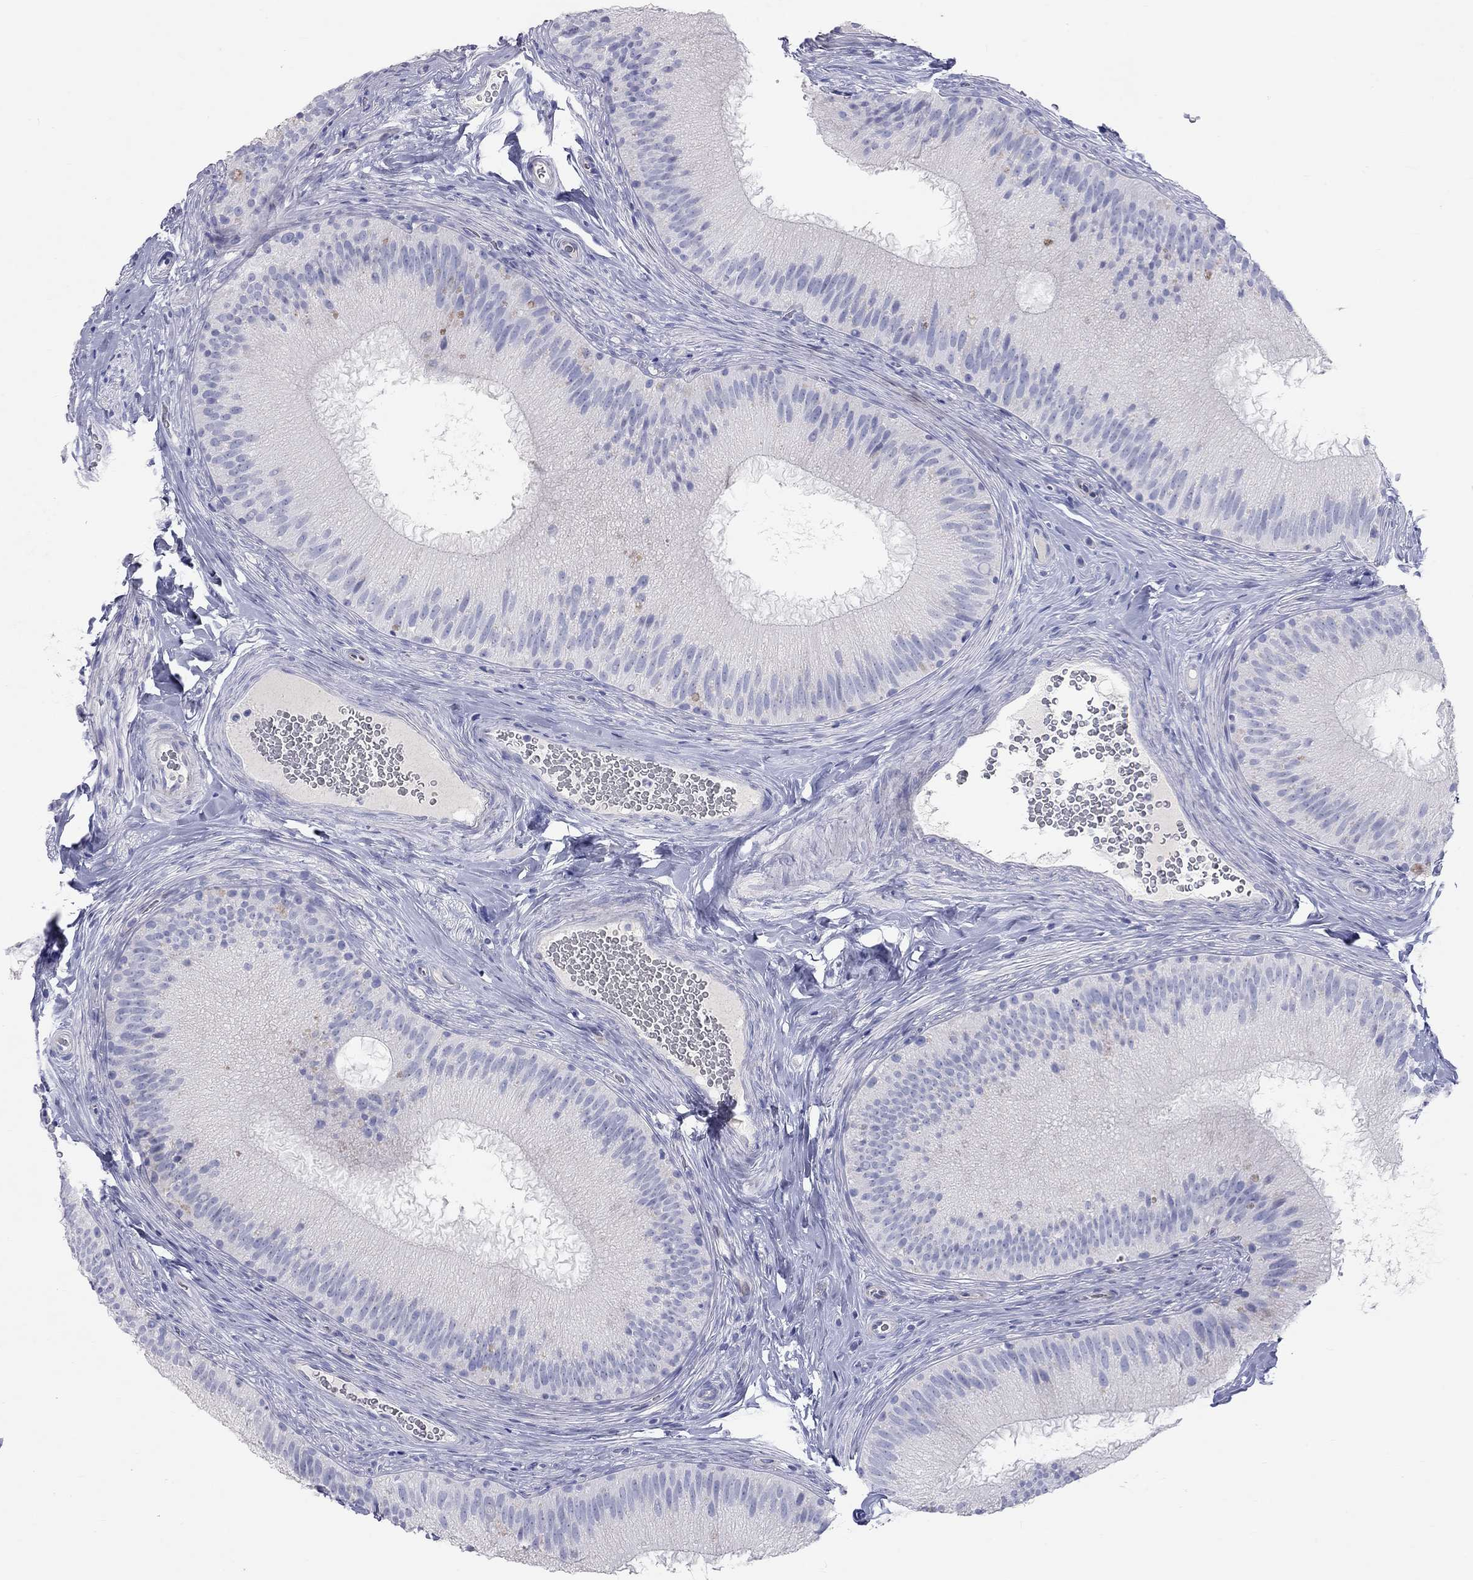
{"staining": {"intensity": "negative", "quantity": "none", "location": "none"}, "tissue": "epididymis", "cell_type": "Glandular cells", "image_type": "normal", "snomed": [{"axis": "morphology", "description": "Normal tissue, NOS"}, {"axis": "topography", "description": "Epididymis"}], "caption": "Glandular cells show no significant protein positivity in normal epididymis. (DAB IHC visualized using brightfield microscopy, high magnification).", "gene": "PCDHGC5", "patient": {"sex": "male", "age": 32}}